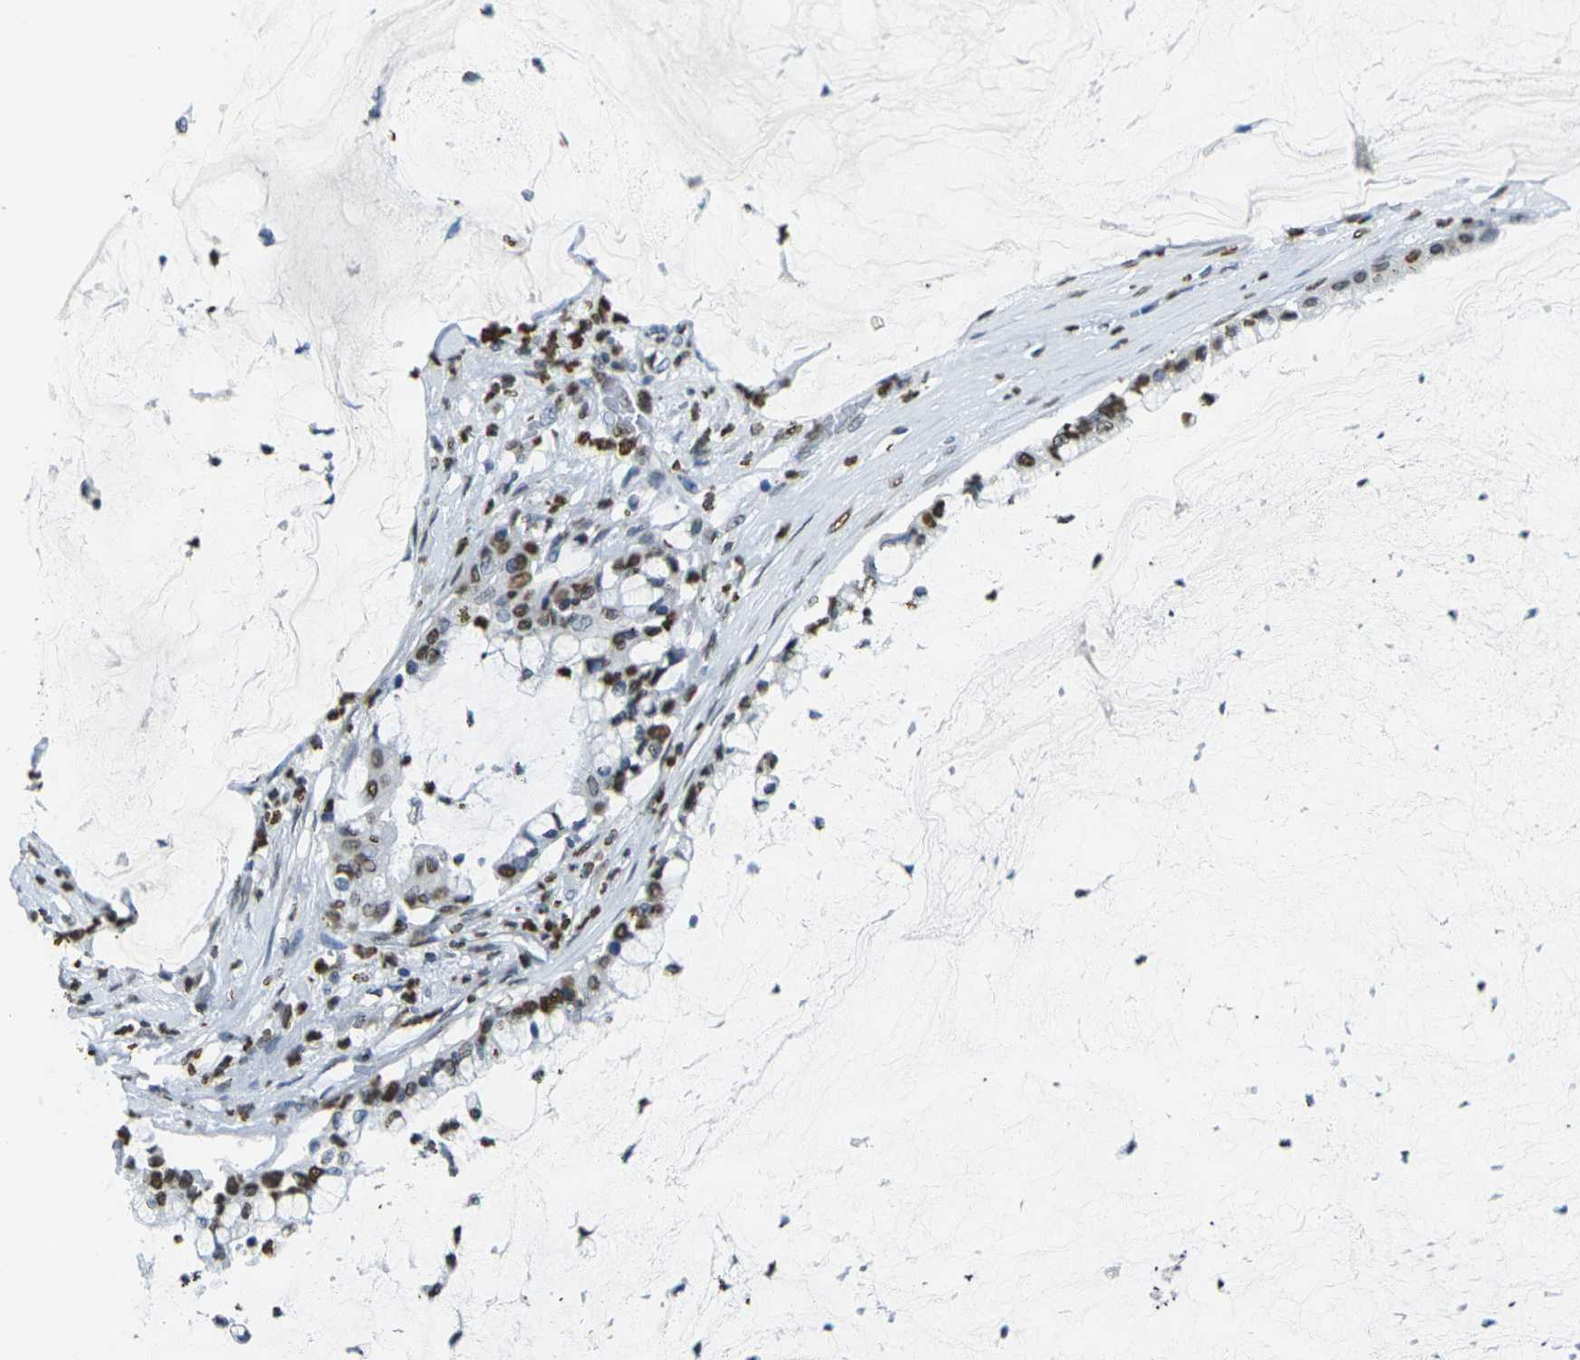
{"staining": {"intensity": "strong", "quantity": "25%-75%", "location": "nuclear"}, "tissue": "pancreatic cancer", "cell_type": "Tumor cells", "image_type": "cancer", "snomed": [{"axis": "morphology", "description": "Adenocarcinoma, NOS"}, {"axis": "topography", "description": "Pancreas"}], "caption": "Immunohistochemistry (DAB (3,3'-diaminobenzidine)) staining of pancreatic cancer shows strong nuclear protein staining in about 25%-75% of tumor cells. (Stains: DAB in brown, nuclei in blue, Microscopy: brightfield microscopy at high magnification).", "gene": "DRAXIN", "patient": {"sex": "male", "age": 41}}